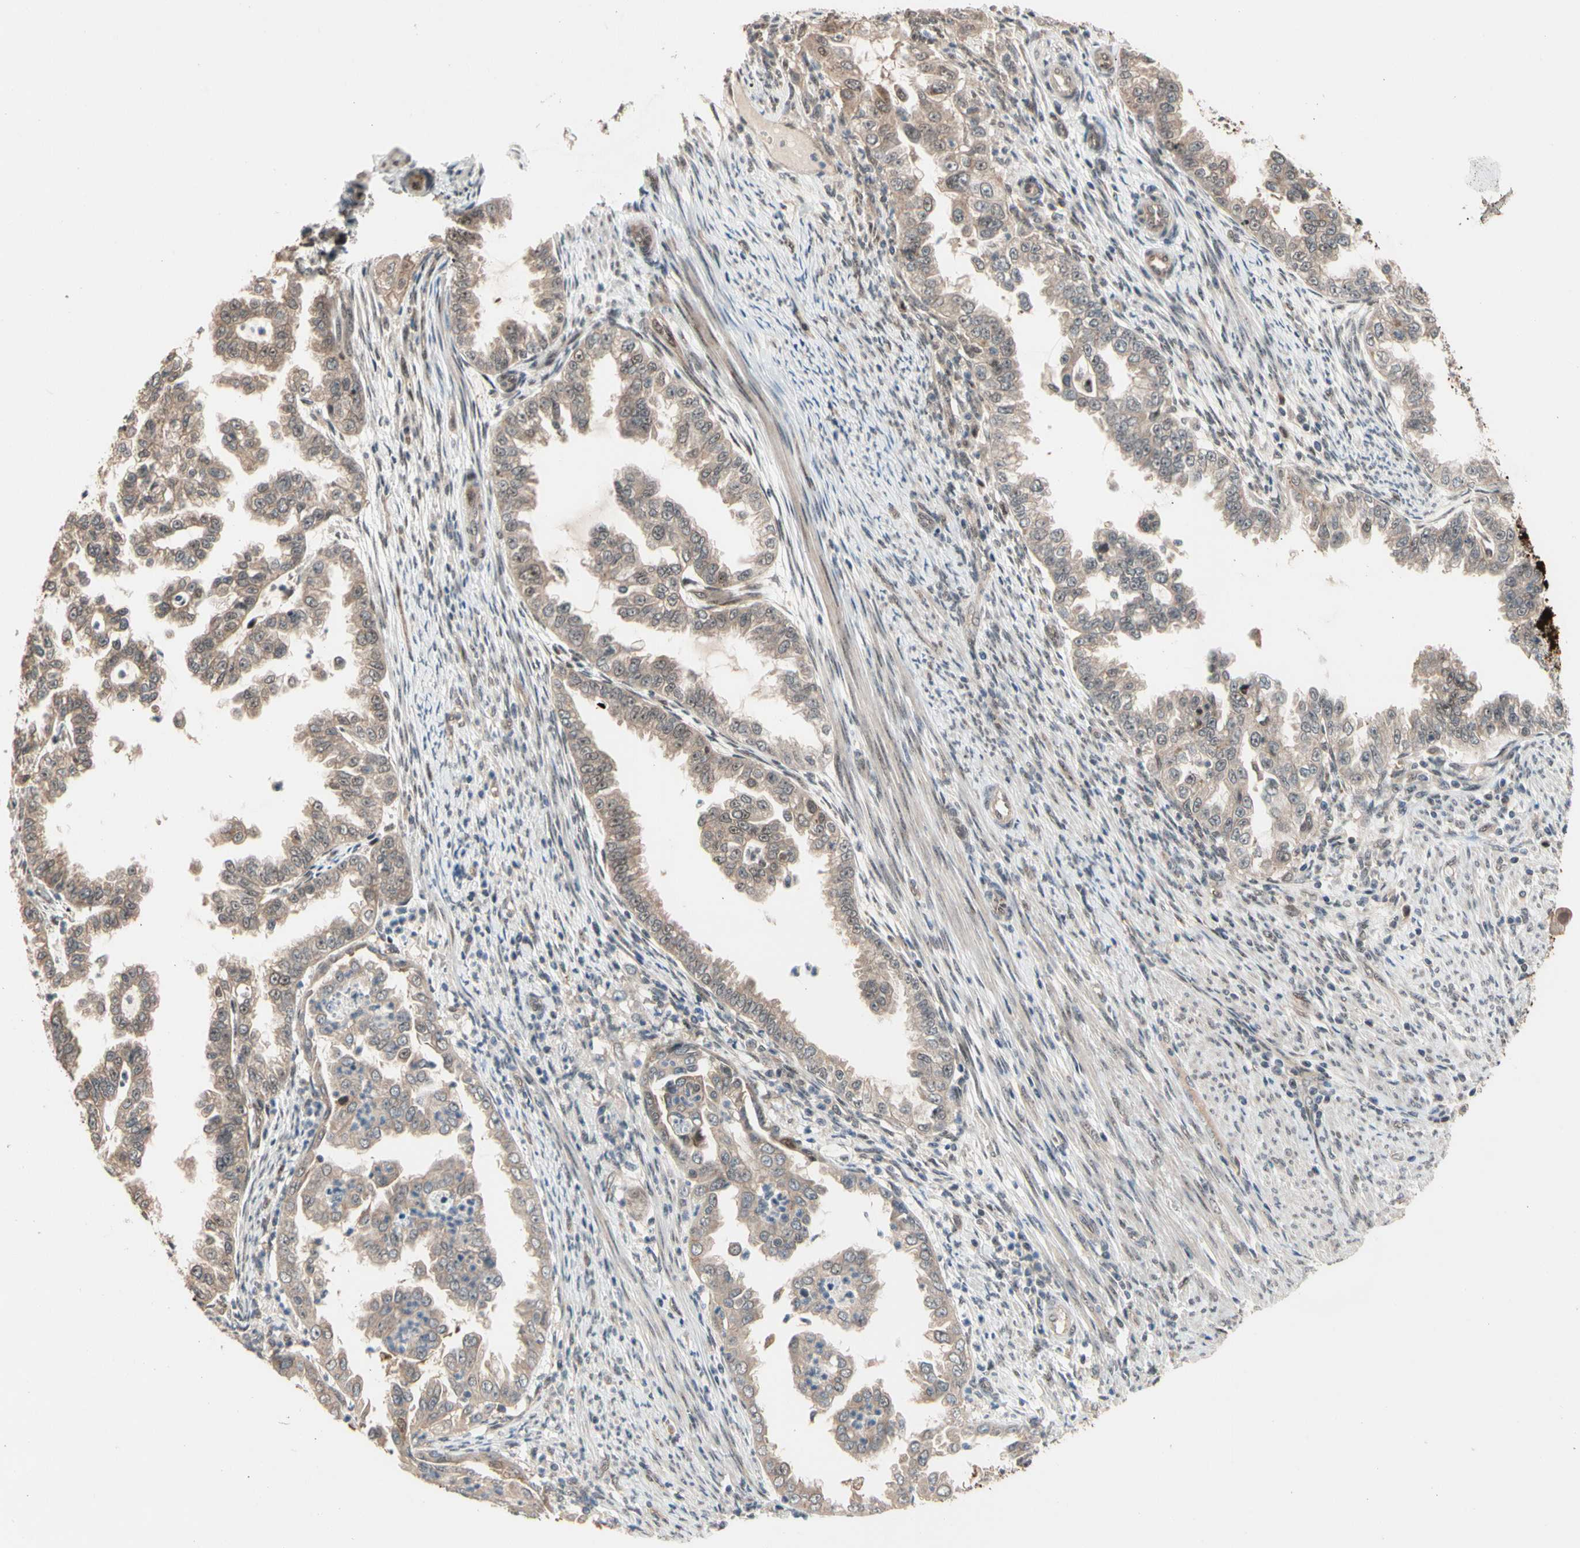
{"staining": {"intensity": "moderate", "quantity": ">75%", "location": "cytoplasmic/membranous"}, "tissue": "endometrial cancer", "cell_type": "Tumor cells", "image_type": "cancer", "snomed": [{"axis": "morphology", "description": "Adenocarcinoma, NOS"}, {"axis": "topography", "description": "Endometrium"}], "caption": "A high-resolution histopathology image shows immunohistochemistry (IHC) staining of endometrial cancer, which shows moderate cytoplasmic/membranous staining in approximately >75% of tumor cells.", "gene": "NGEF", "patient": {"sex": "female", "age": 85}}